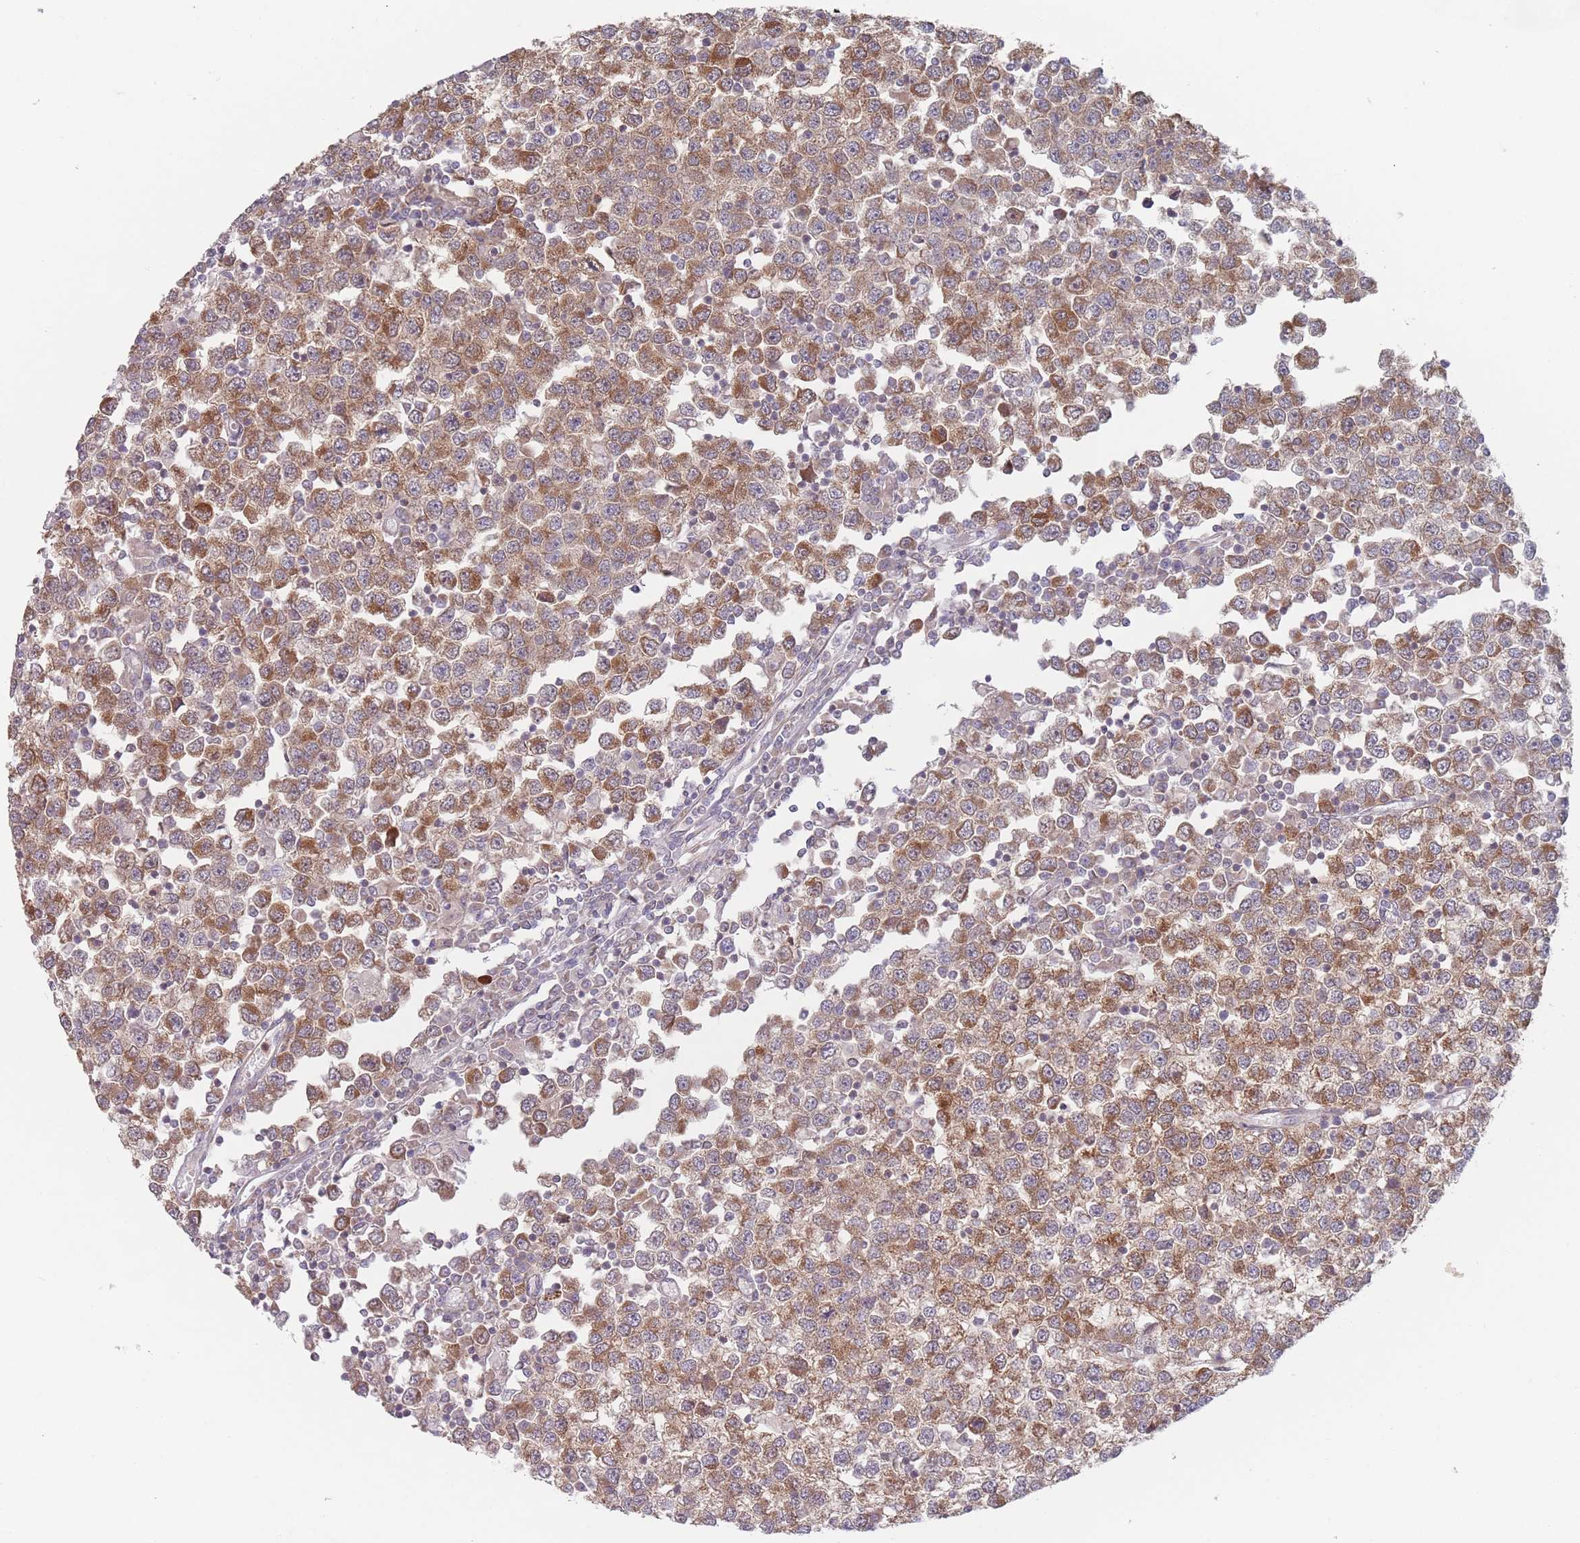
{"staining": {"intensity": "moderate", "quantity": ">75%", "location": "cytoplasmic/membranous"}, "tissue": "testis cancer", "cell_type": "Tumor cells", "image_type": "cancer", "snomed": [{"axis": "morphology", "description": "Seminoma, NOS"}, {"axis": "topography", "description": "Testis"}], "caption": "Immunohistochemical staining of human seminoma (testis) demonstrates medium levels of moderate cytoplasmic/membranous staining in approximately >75% of tumor cells.", "gene": "PPM1A", "patient": {"sex": "male", "age": 65}}